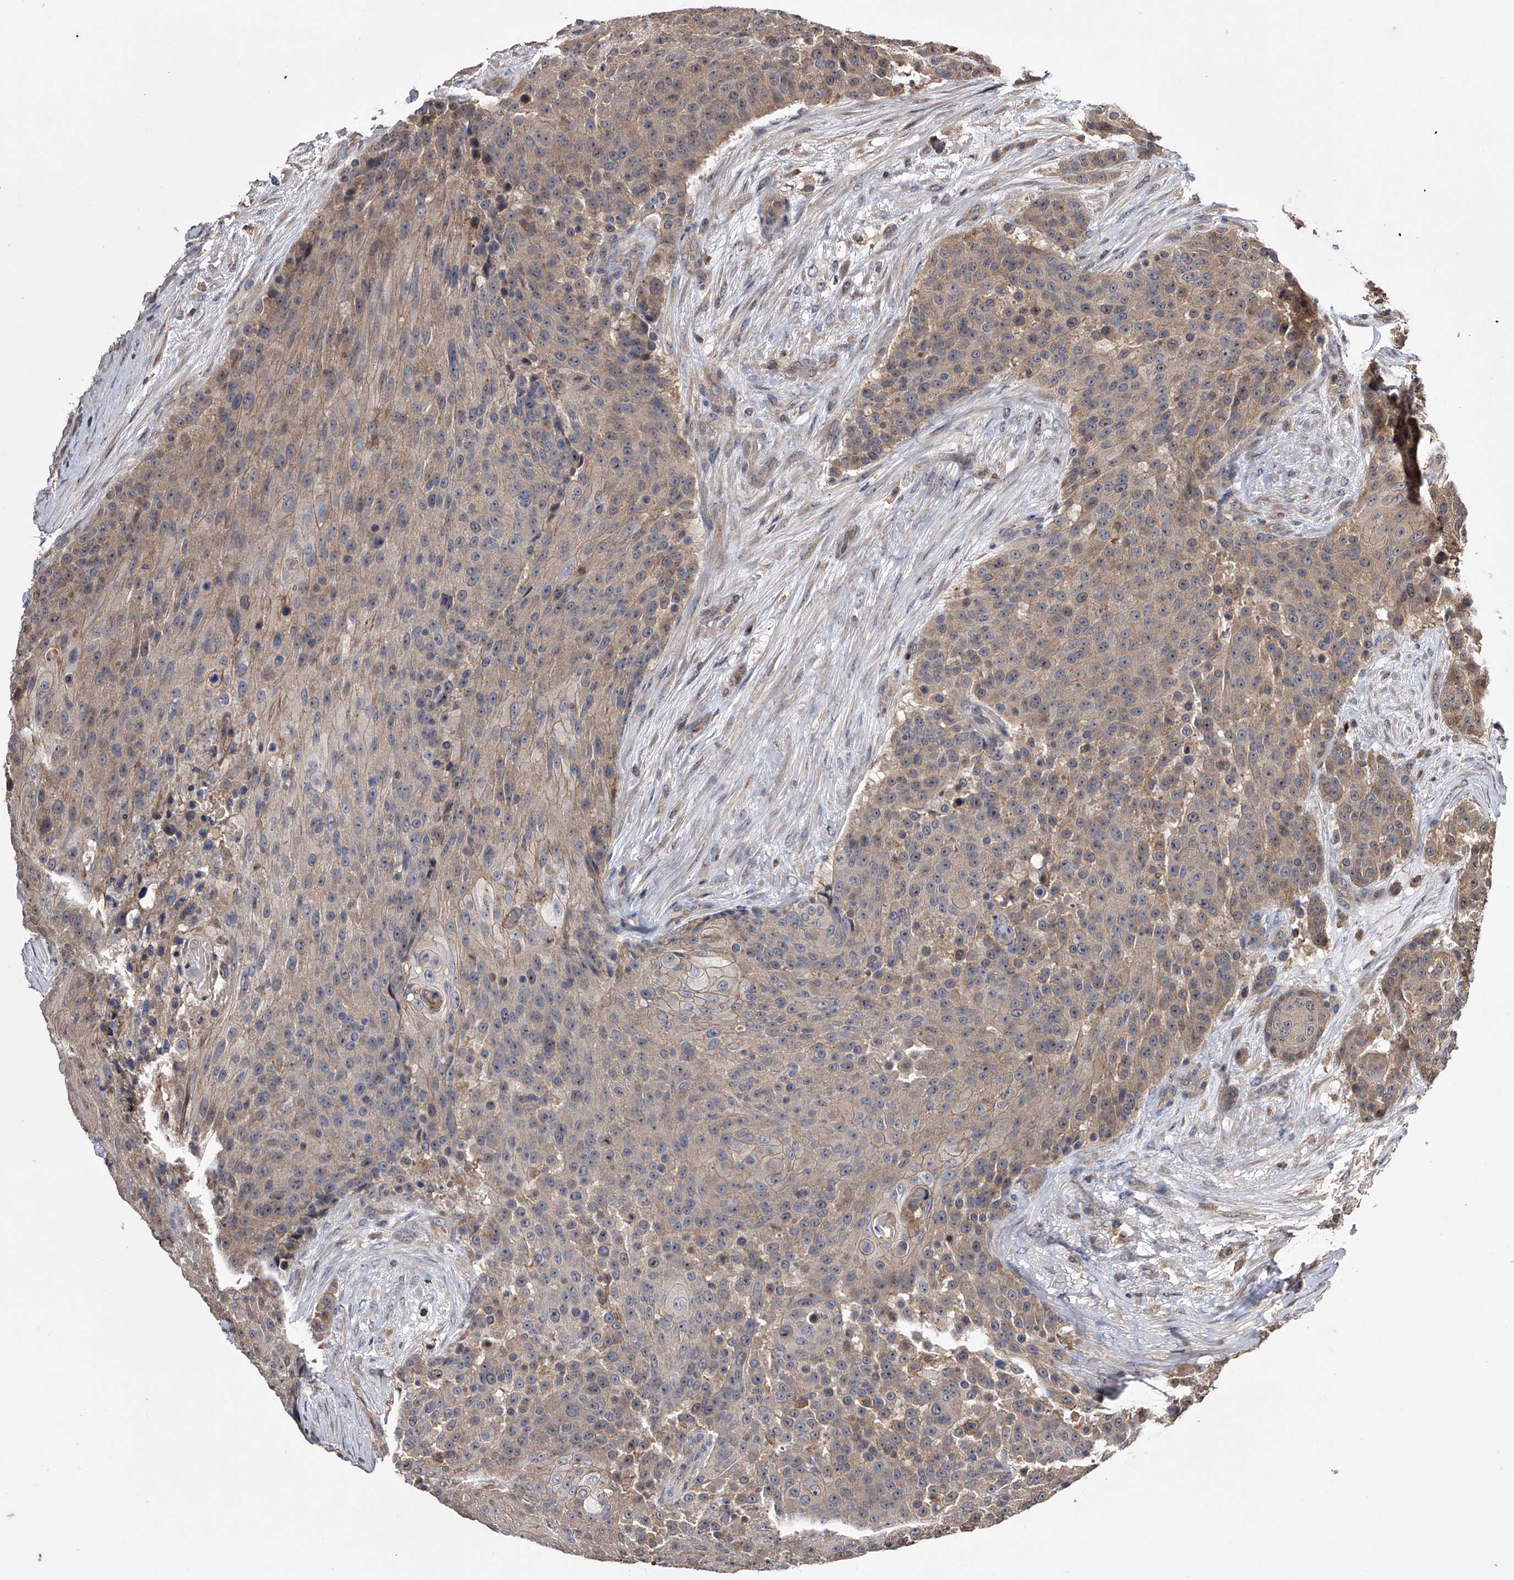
{"staining": {"intensity": "weak", "quantity": "25%-75%", "location": "cytoplasmic/membranous"}, "tissue": "urothelial cancer", "cell_type": "Tumor cells", "image_type": "cancer", "snomed": [{"axis": "morphology", "description": "Urothelial carcinoma, High grade"}, {"axis": "topography", "description": "Urinary bladder"}], "caption": "Weak cytoplasmic/membranous protein expression is present in about 25%-75% of tumor cells in urothelial carcinoma (high-grade).", "gene": "PAN3", "patient": {"sex": "female", "age": 63}}